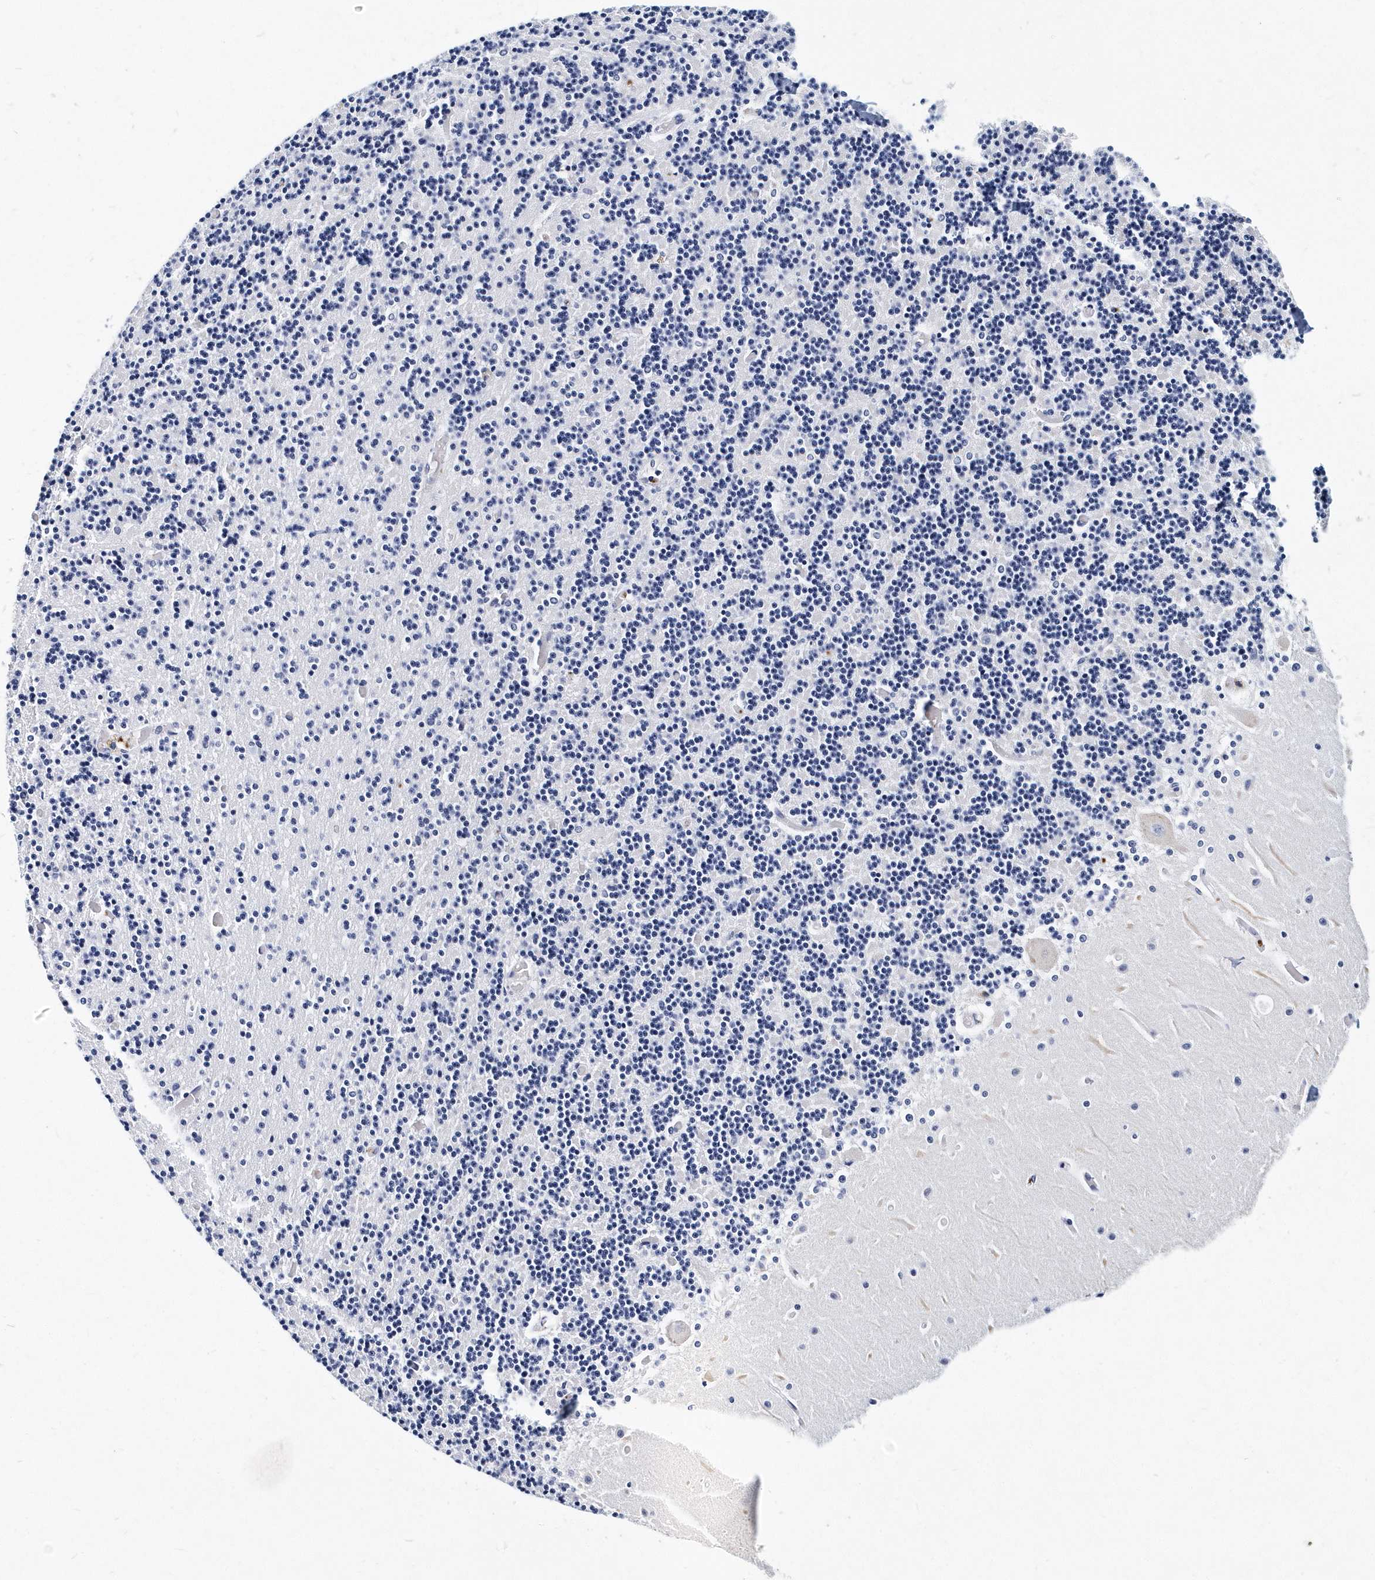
{"staining": {"intensity": "negative", "quantity": "none", "location": "none"}, "tissue": "cerebellum", "cell_type": "Cells in granular layer", "image_type": "normal", "snomed": [{"axis": "morphology", "description": "Normal tissue, NOS"}, {"axis": "topography", "description": "Cerebellum"}], "caption": "This is an immunohistochemistry (IHC) image of benign human cerebellum. There is no positivity in cells in granular layer.", "gene": "ITGA2B", "patient": {"sex": "male", "age": 37}}